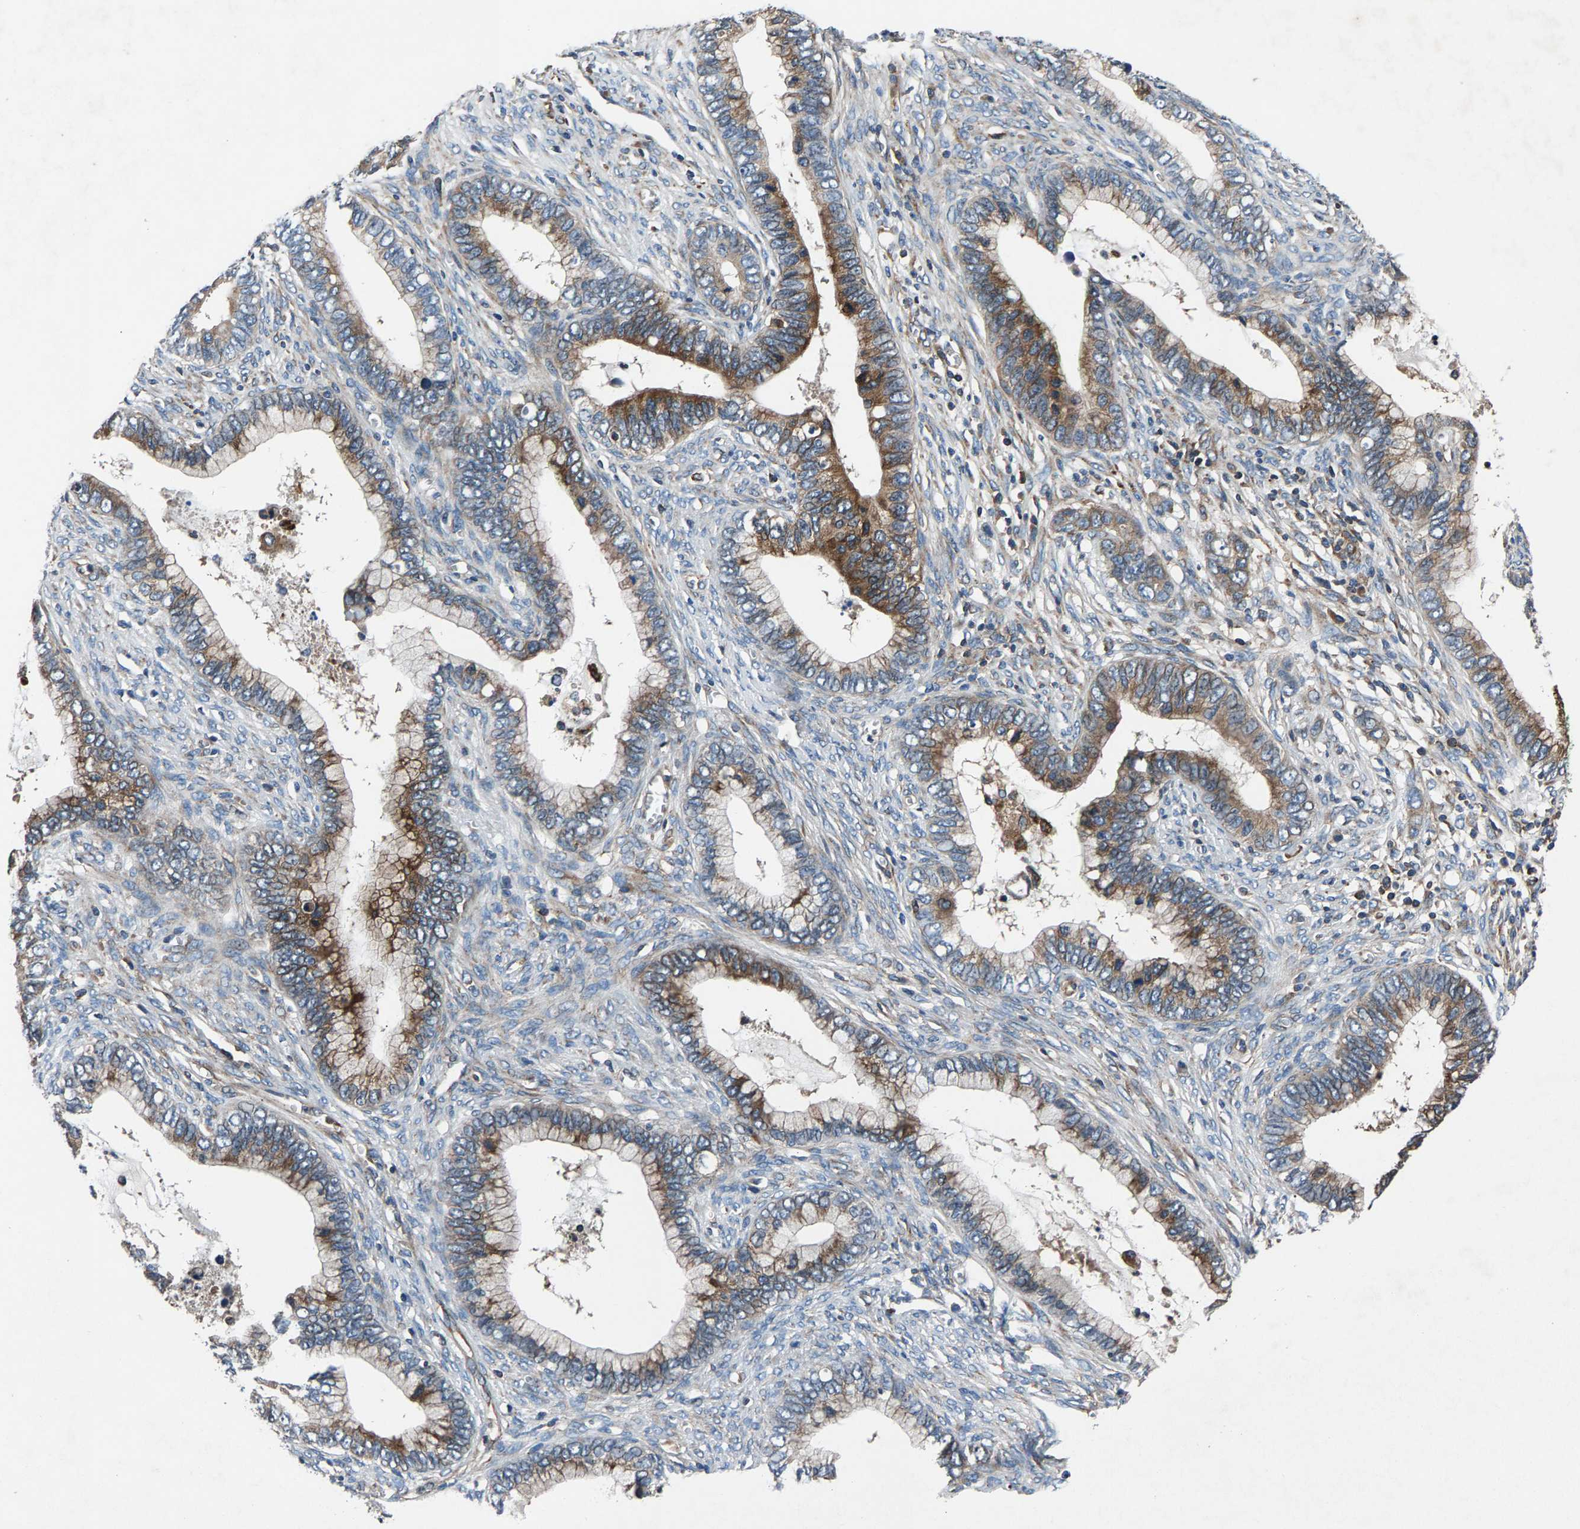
{"staining": {"intensity": "strong", "quantity": "25%-75%", "location": "cytoplasmic/membranous"}, "tissue": "cervical cancer", "cell_type": "Tumor cells", "image_type": "cancer", "snomed": [{"axis": "morphology", "description": "Adenocarcinoma, NOS"}, {"axis": "topography", "description": "Cervix"}], "caption": "Tumor cells demonstrate high levels of strong cytoplasmic/membranous positivity in about 25%-75% of cells in adenocarcinoma (cervical).", "gene": "LPCAT1", "patient": {"sex": "female", "age": 44}}